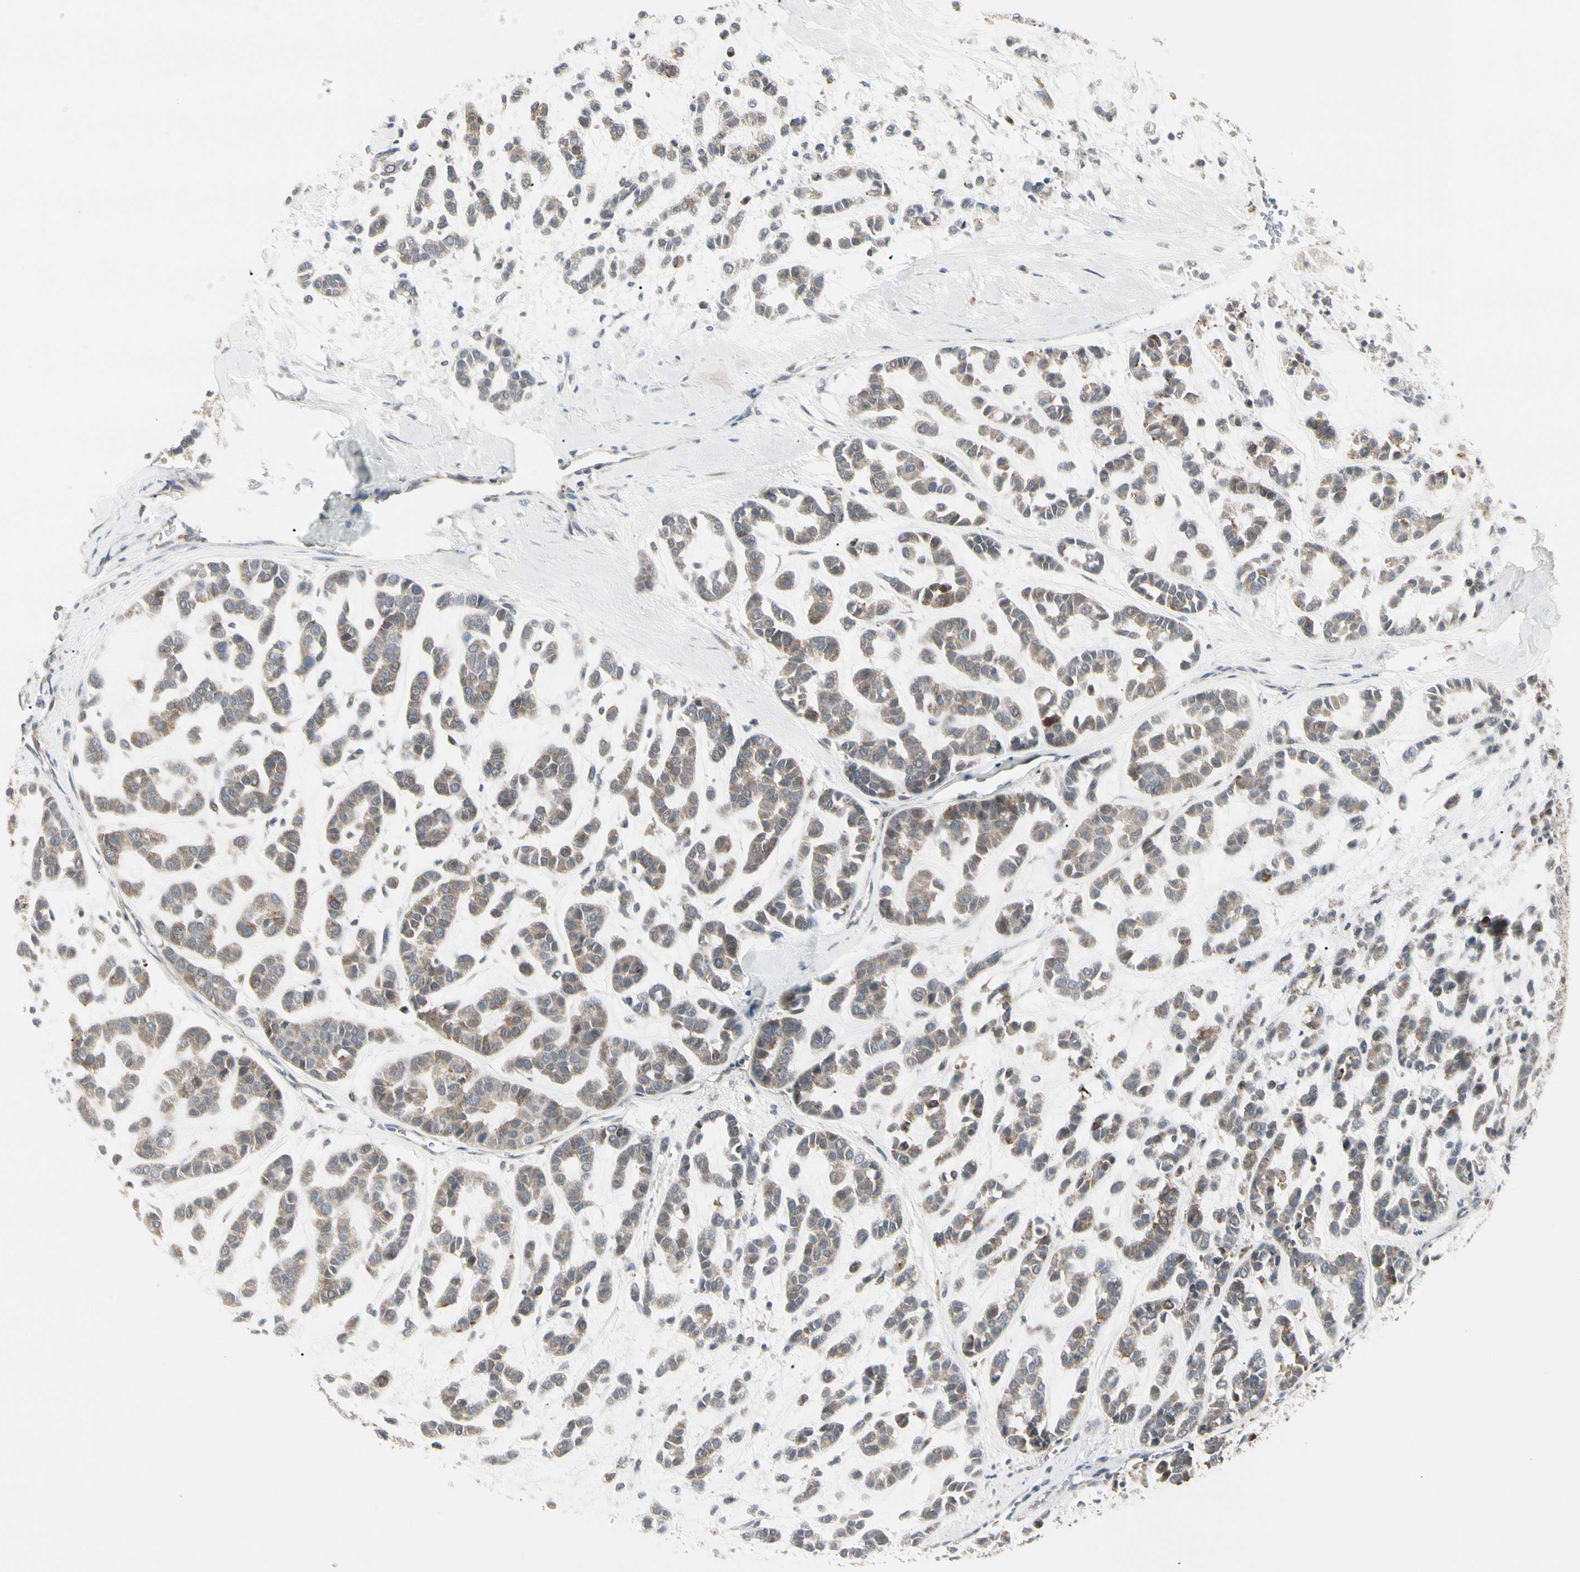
{"staining": {"intensity": "weak", "quantity": ">75%", "location": "cytoplasmic/membranous"}, "tissue": "head and neck cancer", "cell_type": "Tumor cells", "image_type": "cancer", "snomed": [{"axis": "morphology", "description": "Adenocarcinoma, NOS"}, {"axis": "morphology", "description": "Adenoma, NOS"}, {"axis": "topography", "description": "Head-Neck"}], "caption": "Brown immunohistochemical staining in head and neck adenocarcinoma exhibits weak cytoplasmic/membranous positivity in approximately >75% of tumor cells.", "gene": "GRN", "patient": {"sex": "female", "age": 55}}